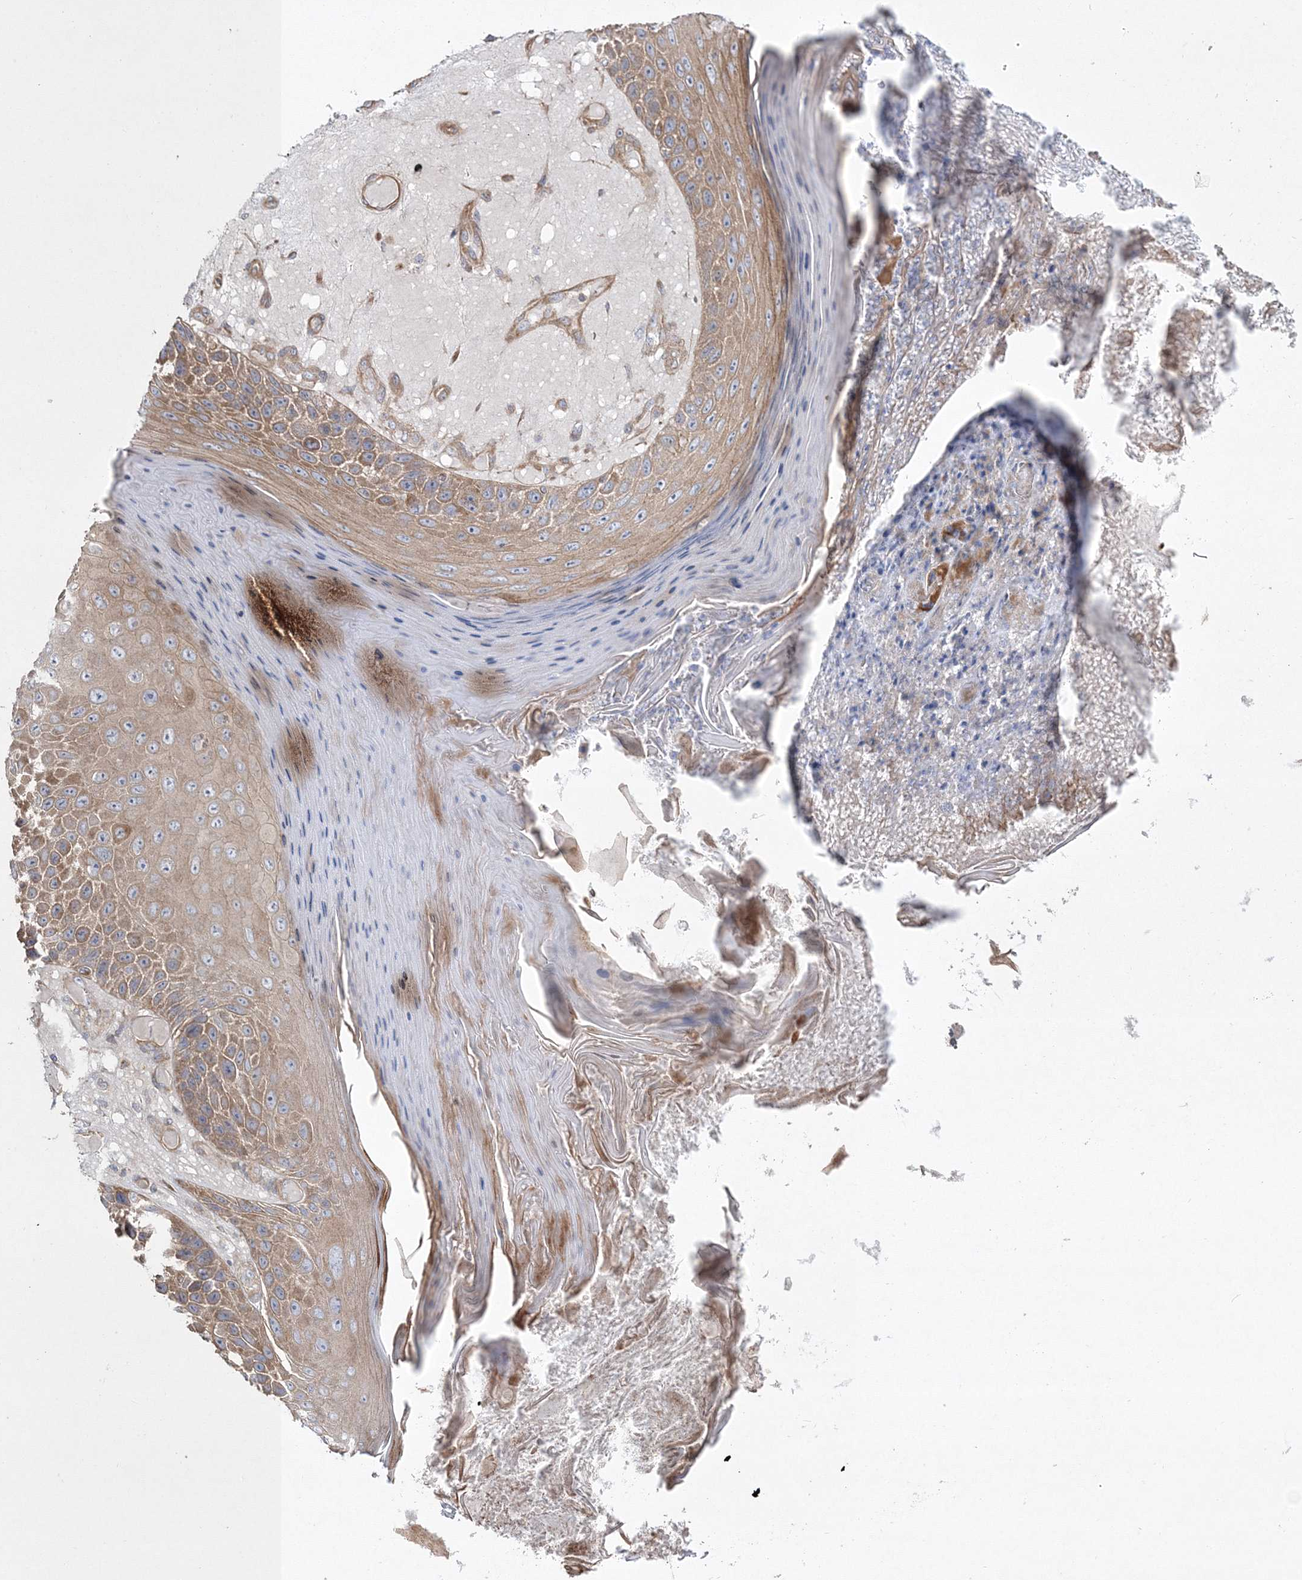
{"staining": {"intensity": "moderate", "quantity": ">75%", "location": "cytoplasmic/membranous"}, "tissue": "skin cancer", "cell_type": "Tumor cells", "image_type": "cancer", "snomed": [{"axis": "morphology", "description": "Squamous cell carcinoma, NOS"}, {"axis": "topography", "description": "Skin"}], "caption": "Immunohistochemical staining of skin squamous cell carcinoma shows moderate cytoplasmic/membranous protein positivity in about >75% of tumor cells.", "gene": "ZSWIM6", "patient": {"sex": "female", "age": 88}}